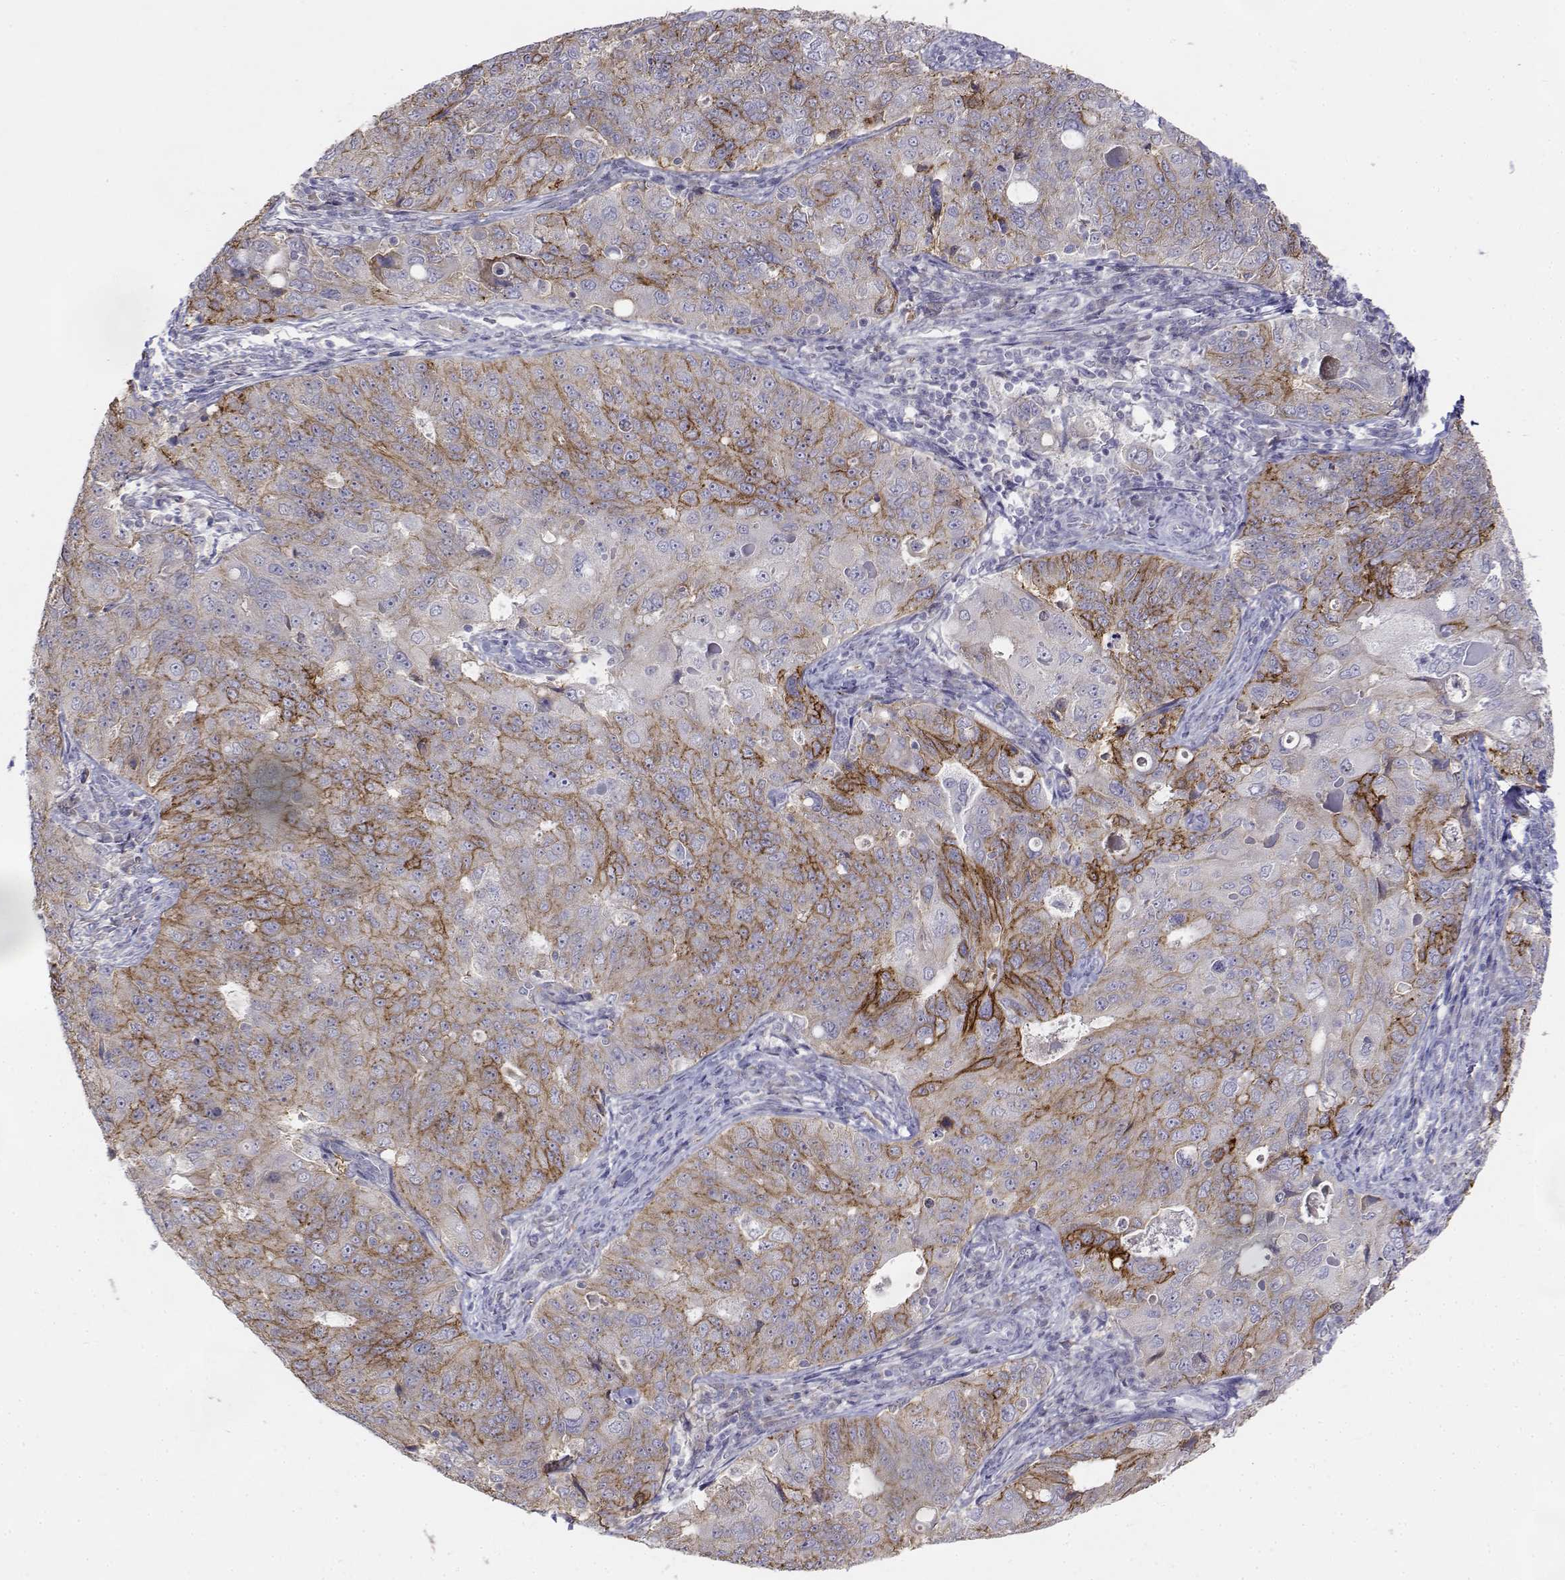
{"staining": {"intensity": "moderate", "quantity": "<25%", "location": "cytoplasmic/membranous"}, "tissue": "endometrial cancer", "cell_type": "Tumor cells", "image_type": "cancer", "snomed": [{"axis": "morphology", "description": "Adenocarcinoma, NOS"}, {"axis": "topography", "description": "Endometrium"}], "caption": "Endometrial adenocarcinoma stained with DAB IHC exhibits low levels of moderate cytoplasmic/membranous staining in about <25% of tumor cells.", "gene": "CADM1", "patient": {"sex": "female", "age": 43}}